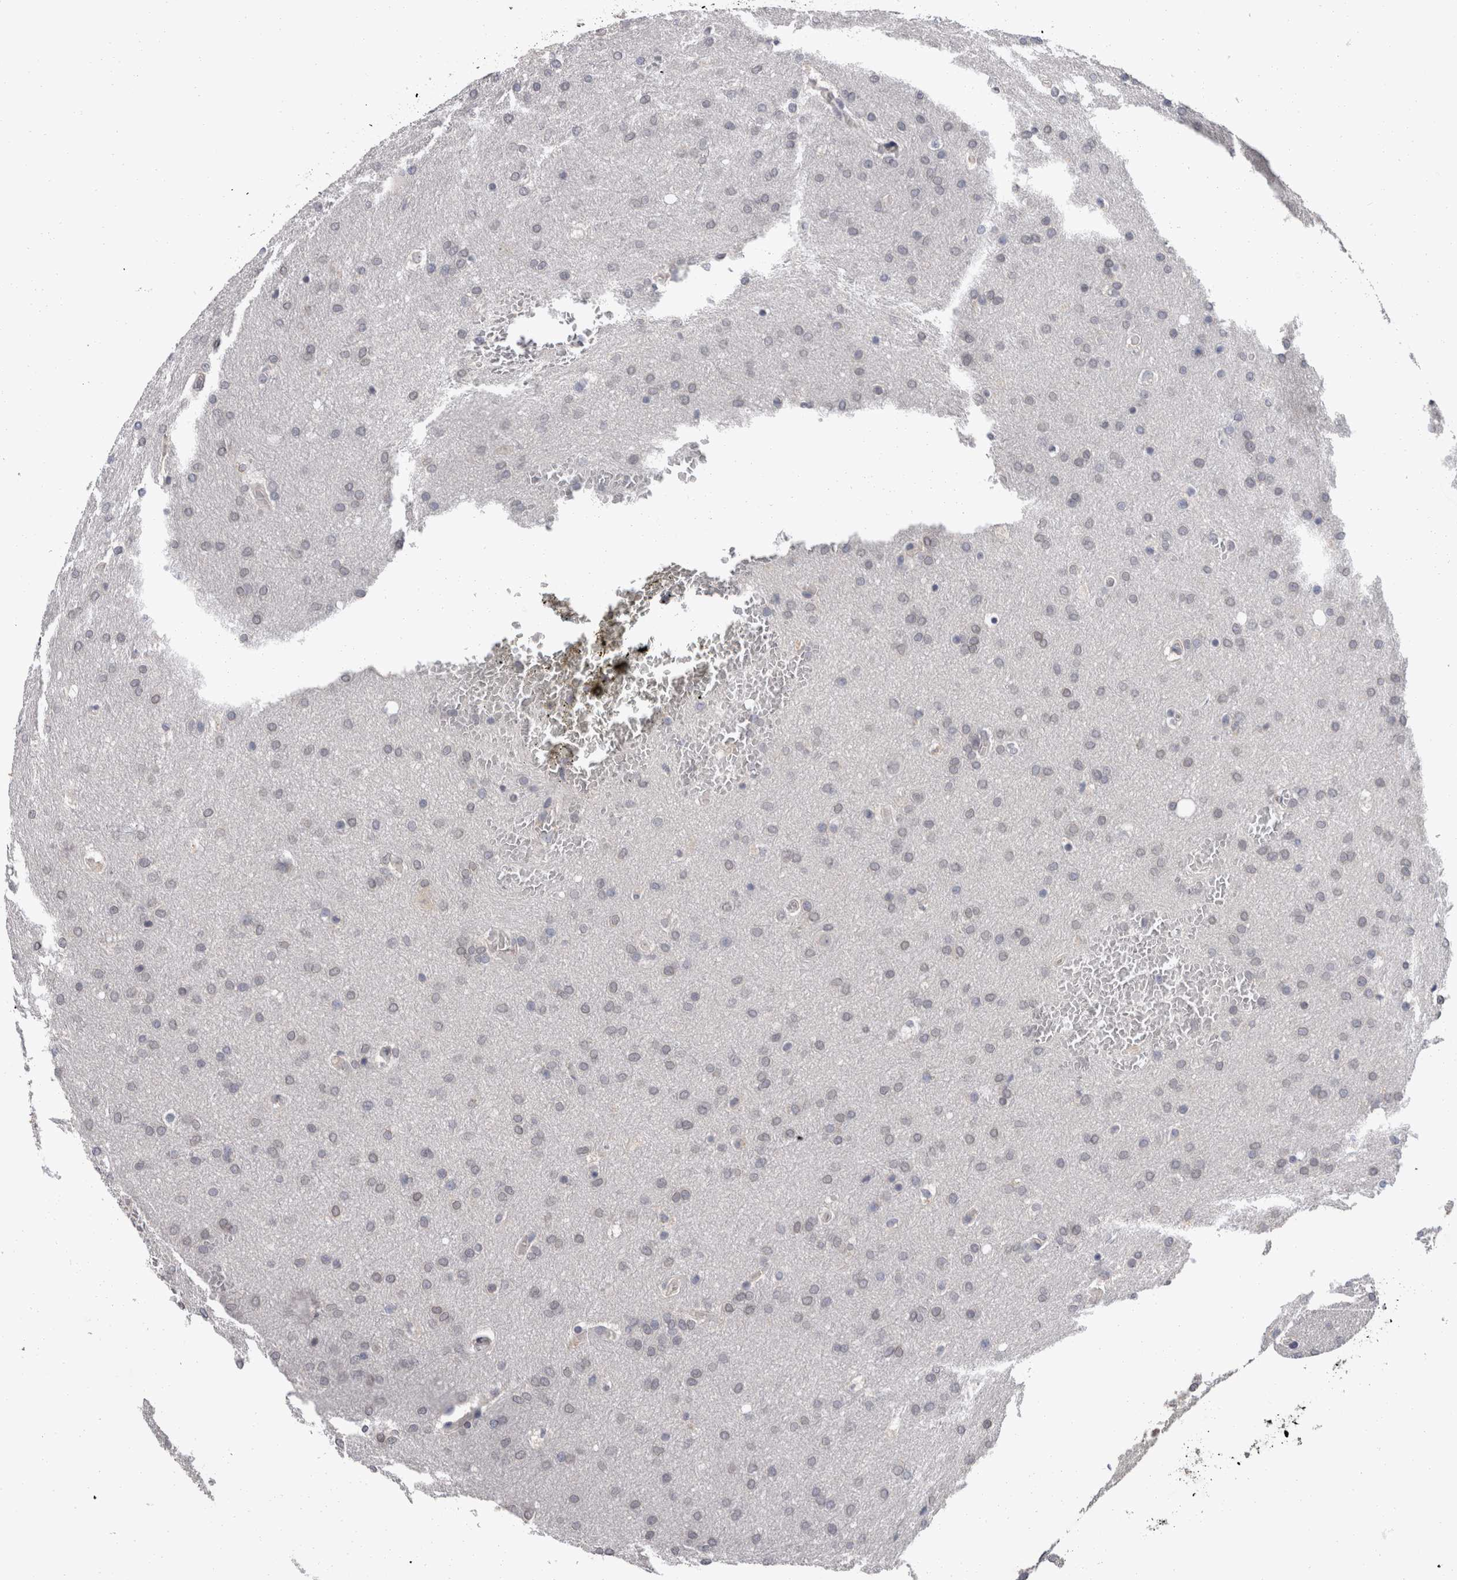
{"staining": {"intensity": "negative", "quantity": "none", "location": "none"}, "tissue": "glioma", "cell_type": "Tumor cells", "image_type": "cancer", "snomed": [{"axis": "morphology", "description": "Glioma, malignant, Low grade"}, {"axis": "topography", "description": "Brain"}], "caption": "Immunohistochemistry image of neoplastic tissue: glioma stained with DAB exhibits no significant protein positivity in tumor cells. The staining is performed using DAB (3,3'-diaminobenzidine) brown chromogen with nuclei counter-stained in using hematoxylin.", "gene": "FHOD3", "patient": {"sex": "female", "age": 37}}